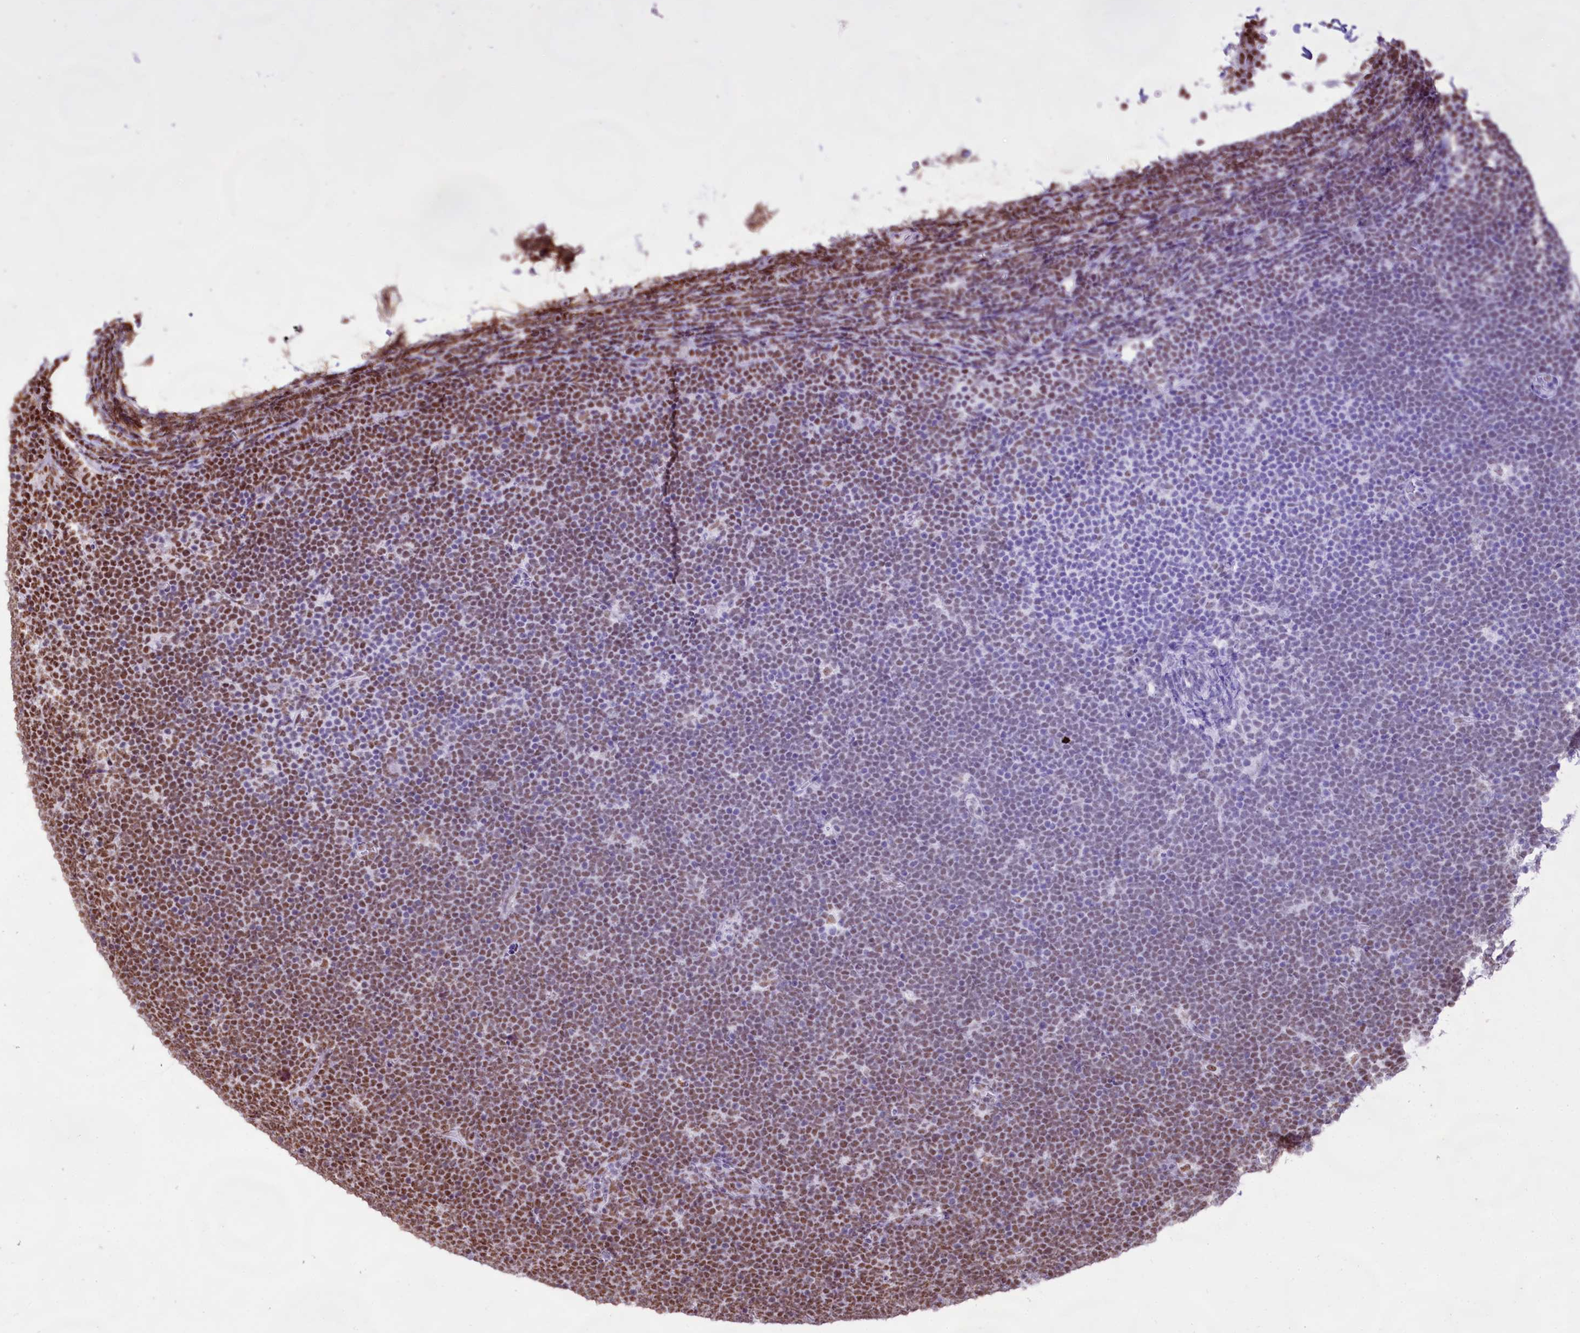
{"staining": {"intensity": "moderate", "quantity": "25%-75%", "location": "nuclear"}, "tissue": "lymphoma", "cell_type": "Tumor cells", "image_type": "cancer", "snomed": [{"axis": "morphology", "description": "Malignant lymphoma, non-Hodgkin's type, High grade"}, {"axis": "topography", "description": "Lymph node"}], "caption": "An immunohistochemistry (IHC) image of neoplastic tissue is shown. Protein staining in brown labels moderate nuclear positivity in lymphoma within tumor cells. The protein of interest is stained brown, and the nuclei are stained in blue (DAB (3,3'-diaminobenzidine) IHC with brightfield microscopy, high magnification).", "gene": "HIRA", "patient": {"sex": "male", "age": 13}}